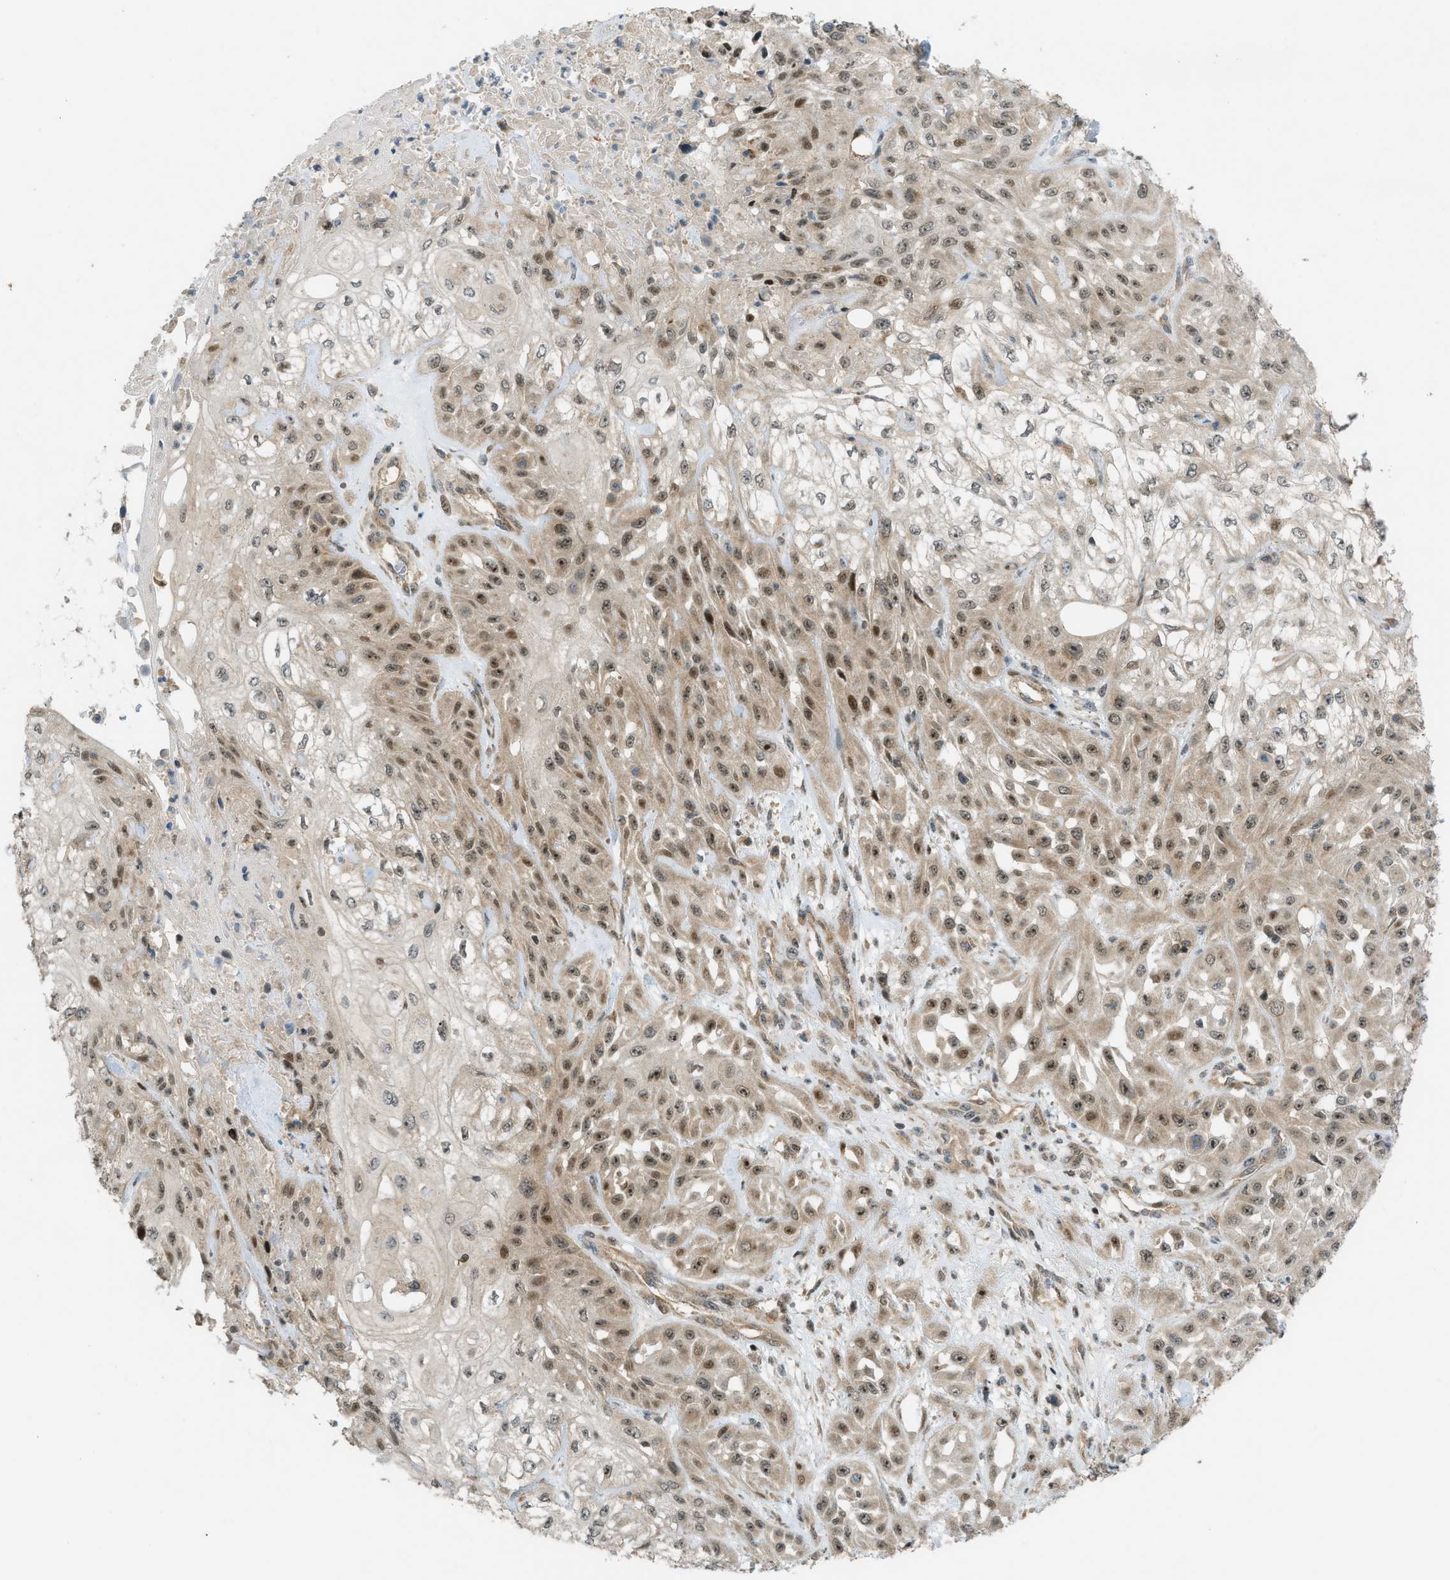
{"staining": {"intensity": "weak", "quantity": ">75%", "location": "cytoplasmic/membranous,nuclear"}, "tissue": "skin cancer", "cell_type": "Tumor cells", "image_type": "cancer", "snomed": [{"axis": "morphology", "description": "Squamous cell carcinoma, NOS"}, {"axis": "morphology", "description": "Squamous cell carcinoma, metastatic, NOS"}, {"axis": "topography", "description": "Skin"}, {"axis": "topography", "description": "Lymph node"}], "caption": "A histopathology image of skin cancer stained for a protein shows weak cytoplasmic/membranous and nuclear brown staining in tumor cells.", "gene": "CCDC186", "patient": {"sex": "male", "age": 75}}